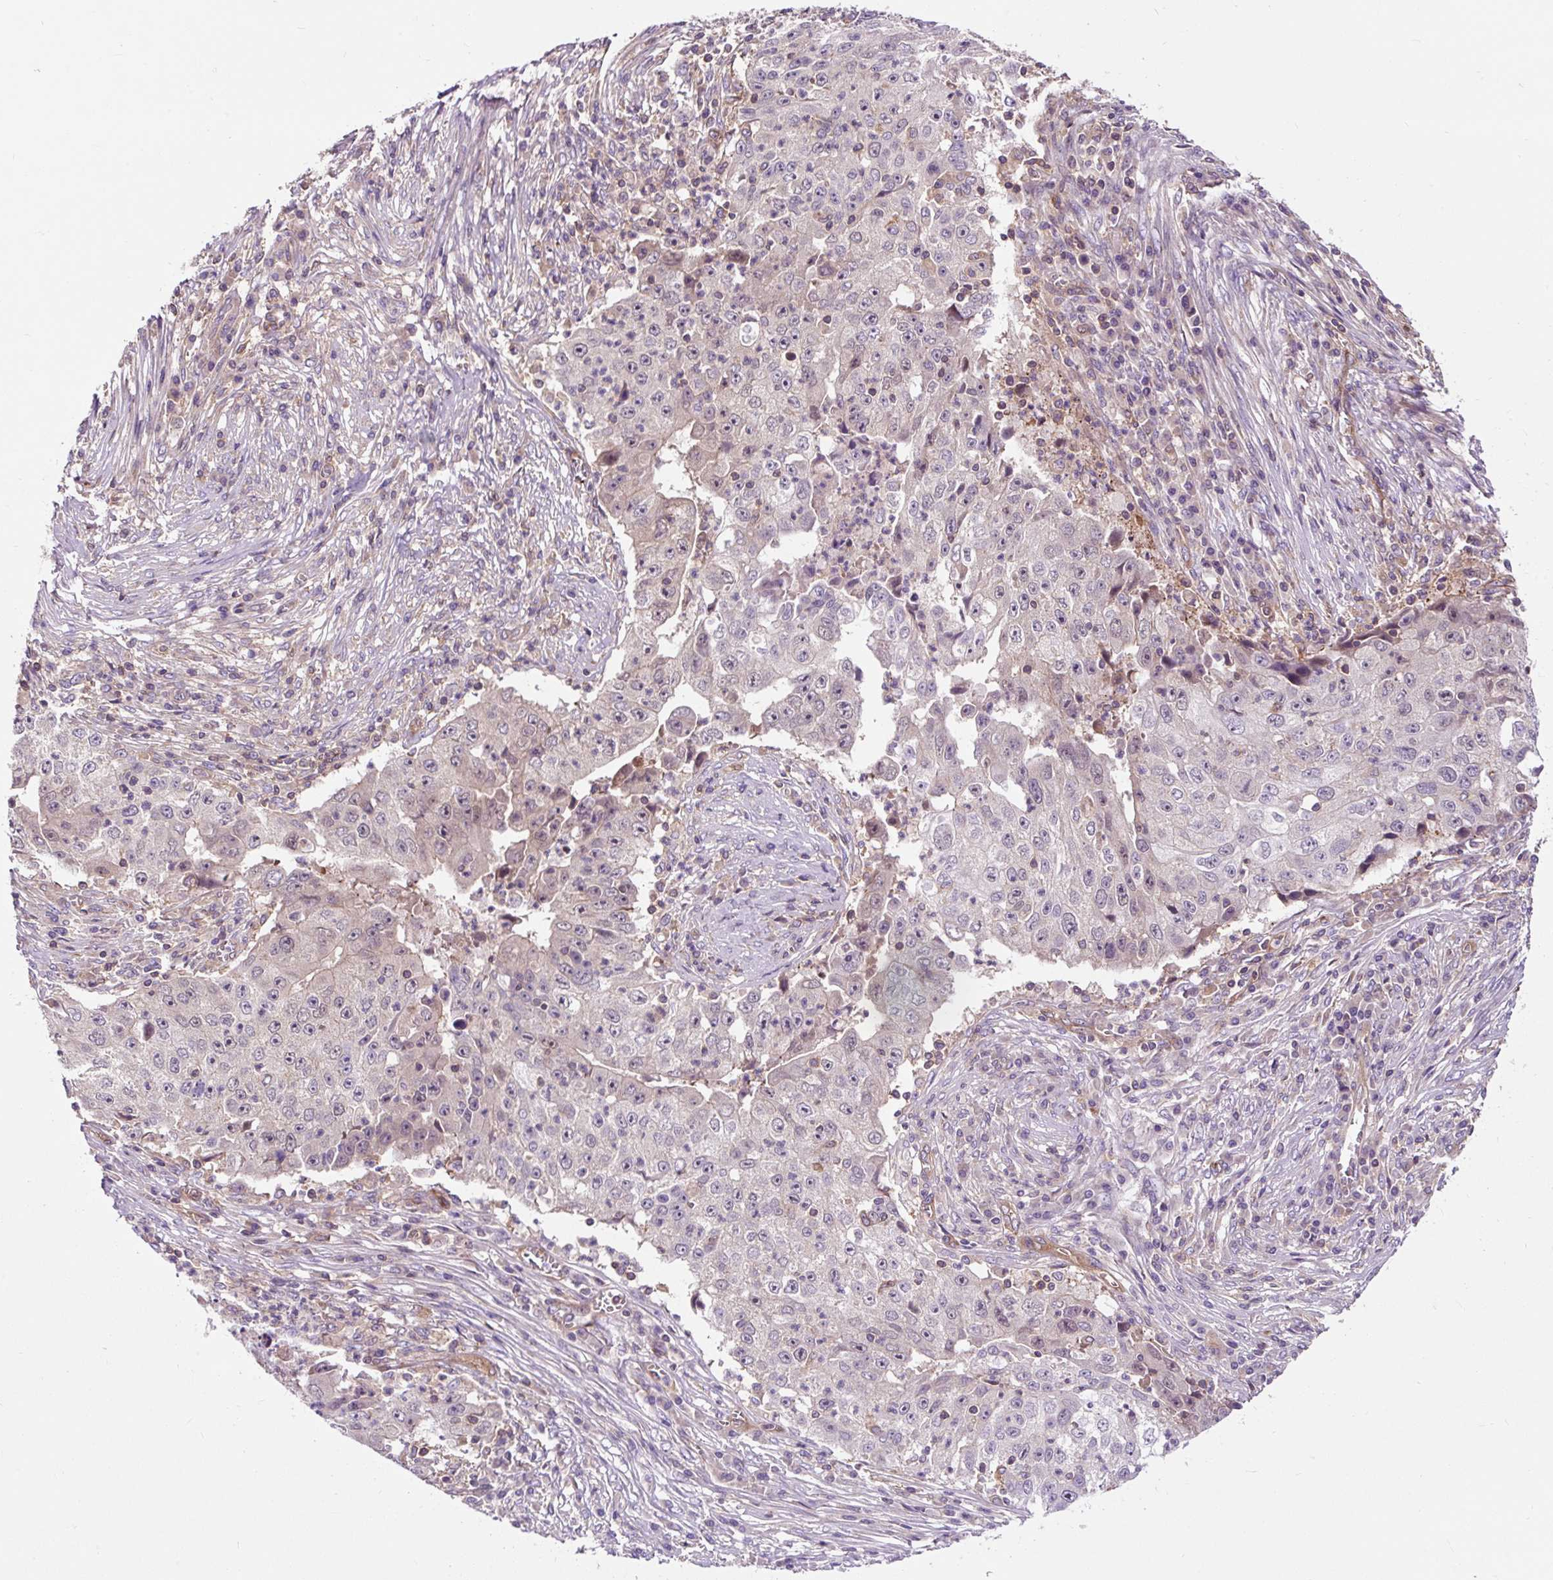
{"staining": {"intensity": "weak", "quantity": "<25%", "location": "nuclear"}, "tissue": "lung cancer", "cell_type": "Tumor cells", "image_type": "cancer", "snomed": [{"axis": "morphology", "description": "Squamous cell carcinoma, NOS"}, {"axis": "topography", "description": "Lung"}], "caption": "Immunohistochemistry (IHC) of lung squamous cell carcinoma demonstrates no staining in tumor cells.", "gene": "PCDHGB3", "patient": {"sex": "male", "age": 64}}